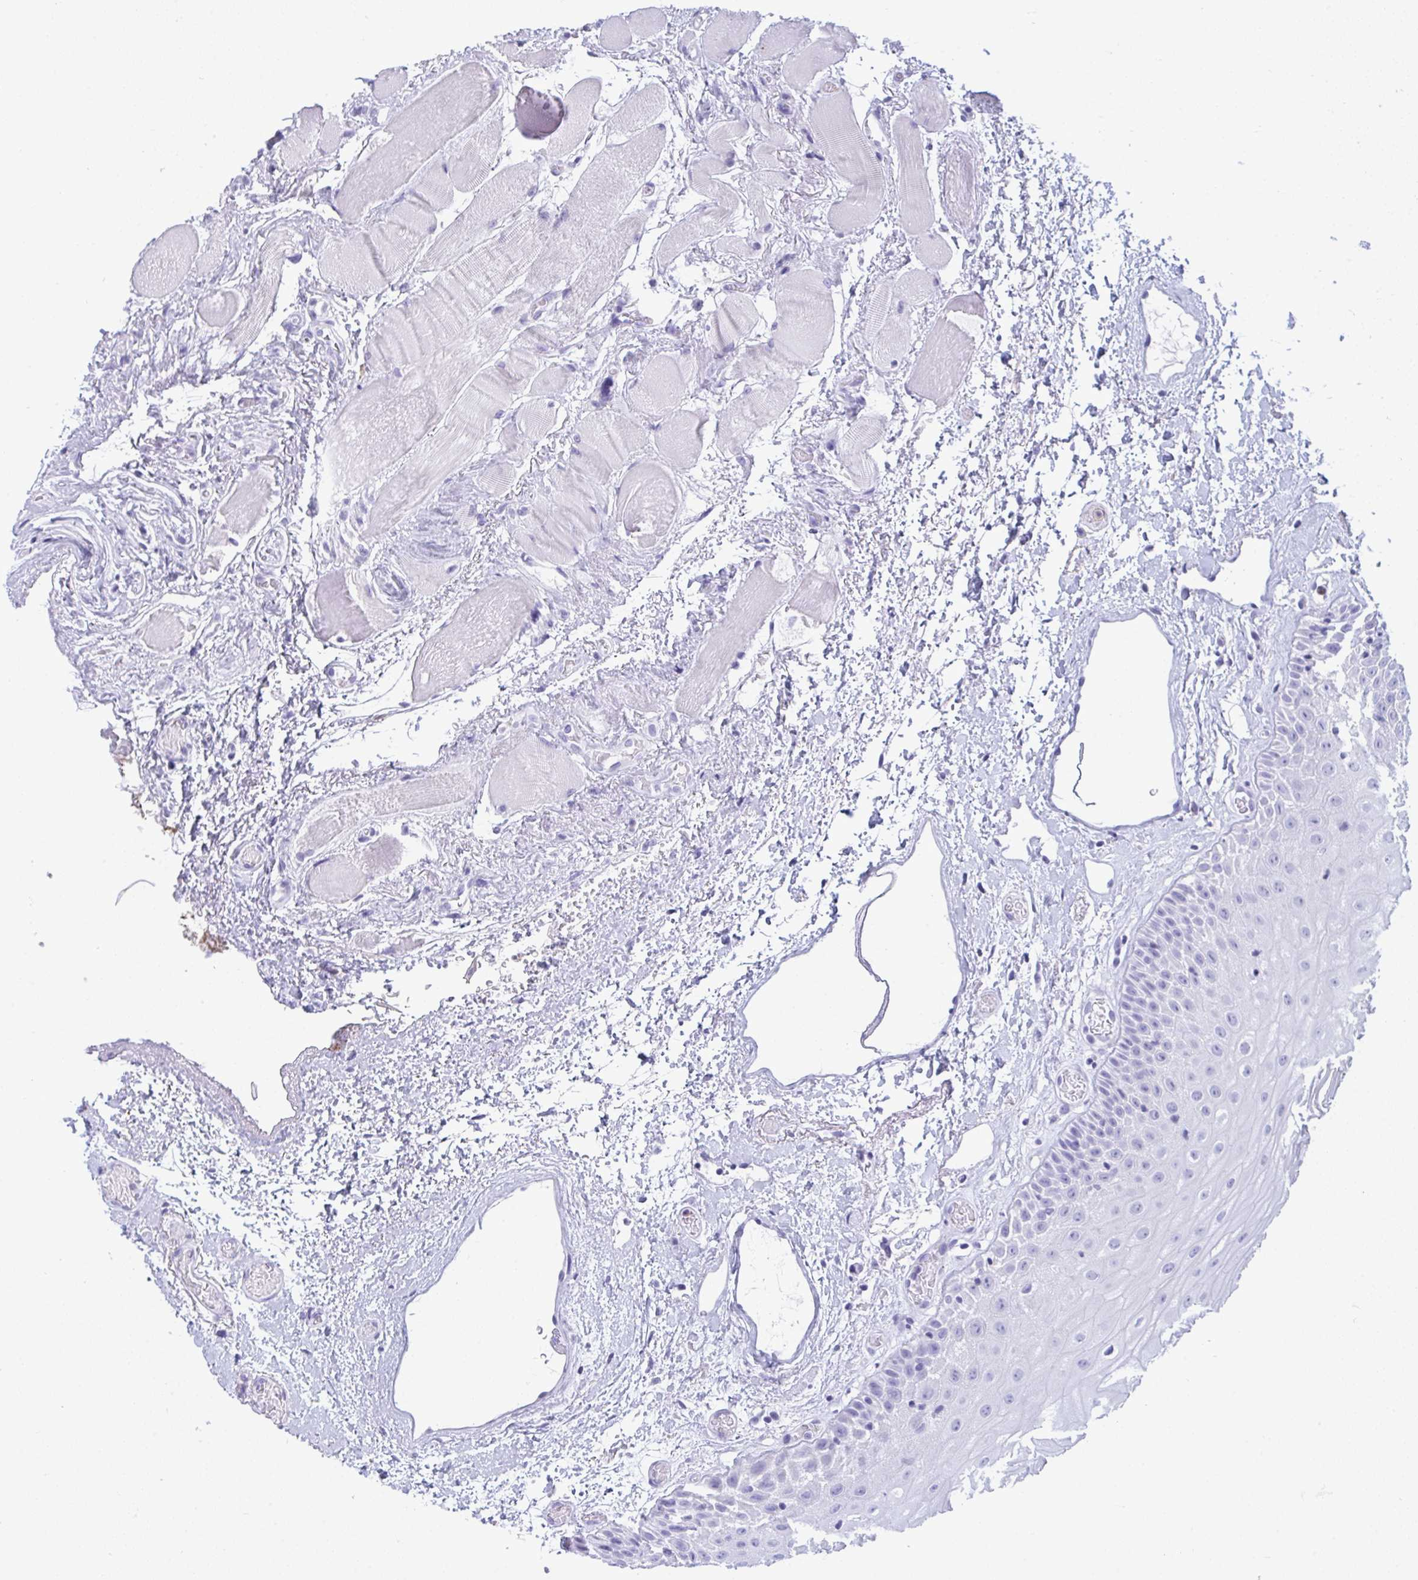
{"staining": {"intensity": "negative", "quantity": "none", "location": "none"}, "tissue": "oral mucosa", "cell_type": "Squamous epithelial cells", "image_type": "normal", "snomed": [{"axis": "morphology", "description": "Normal tissue, NOS"}, {"axis": "topography", "description": "Oral tissue"}], "caption": "Immunohistochemistry (IHC) image of unremarkable oral mucosa stained for a protein (brown), which shows no positivity in squamous epithelial cells. Brightfield microscopy of immunohistochemistry (IHC) stained with DAB (3,3'-diaminobenzidine) (brown) and hematoxylin (blue), captured at high magnification.", "gene": "ARHGAP42", "patient": {"sex": "female", "age": 82}}